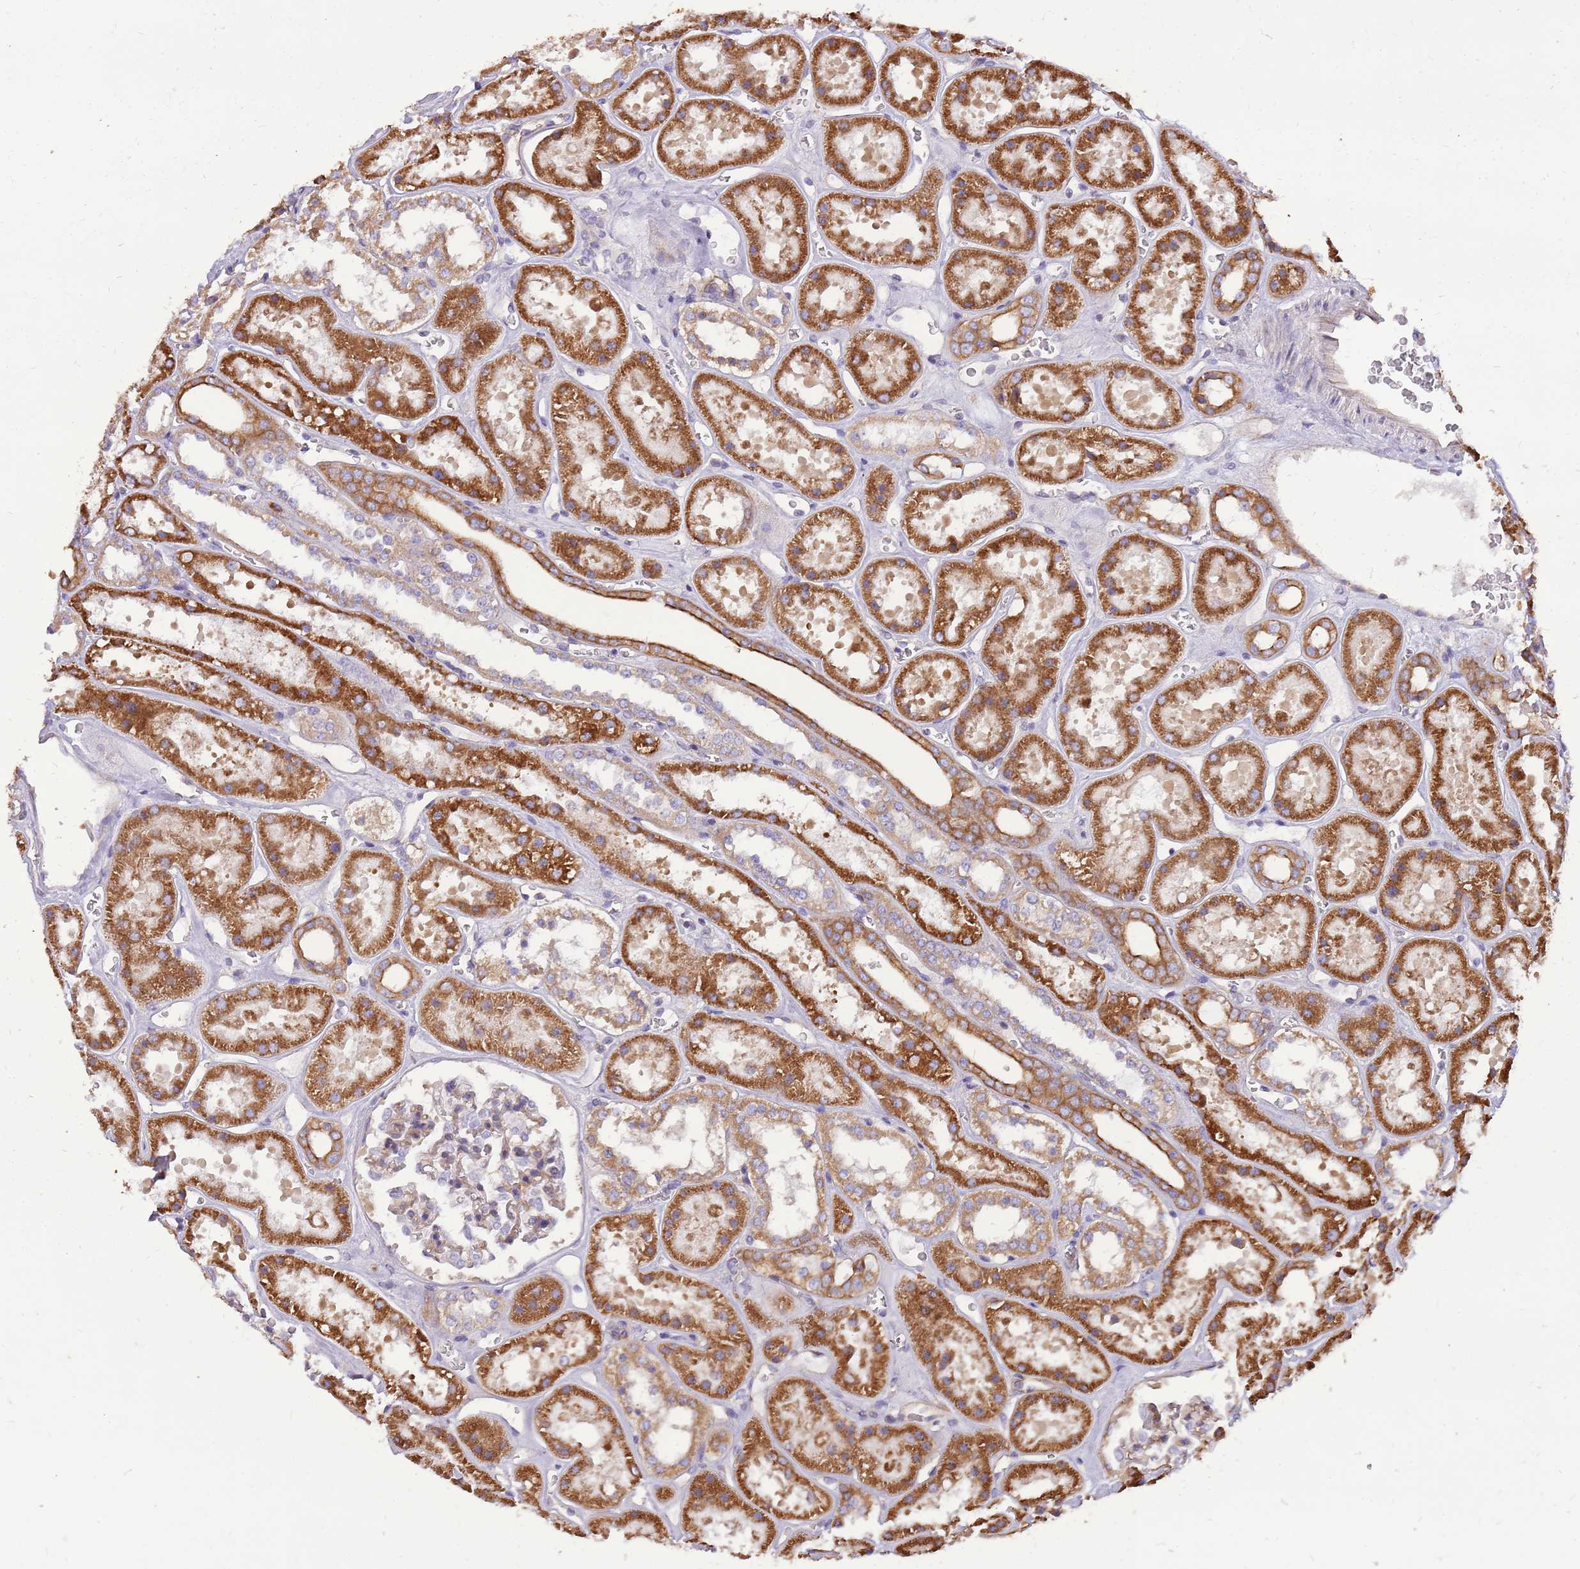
{"staining": {"intensity": "weak", "quantity": "<25%", "location": "cytoplasmic/membranous"}, "tissue": "kidney", "cell_type": "Cells in glomeruli", "image_type": "normal", "snomed": [{"axis": "morphology", "description": "Normal tissue, NOS"}, {"axis": "topography", "description": "Kidney"}], "caption": "This image is of normal kidney stained with IHC to label a protein in brown with the nuclei are counter-stained blue. There is no staining in cells in glomeruli. (DAB (3,3'-diaminobenzidine) immunohistochemistry, high magnification).", "gene": "WASHC4", "patient": {"sex": "female", "age": 41}}